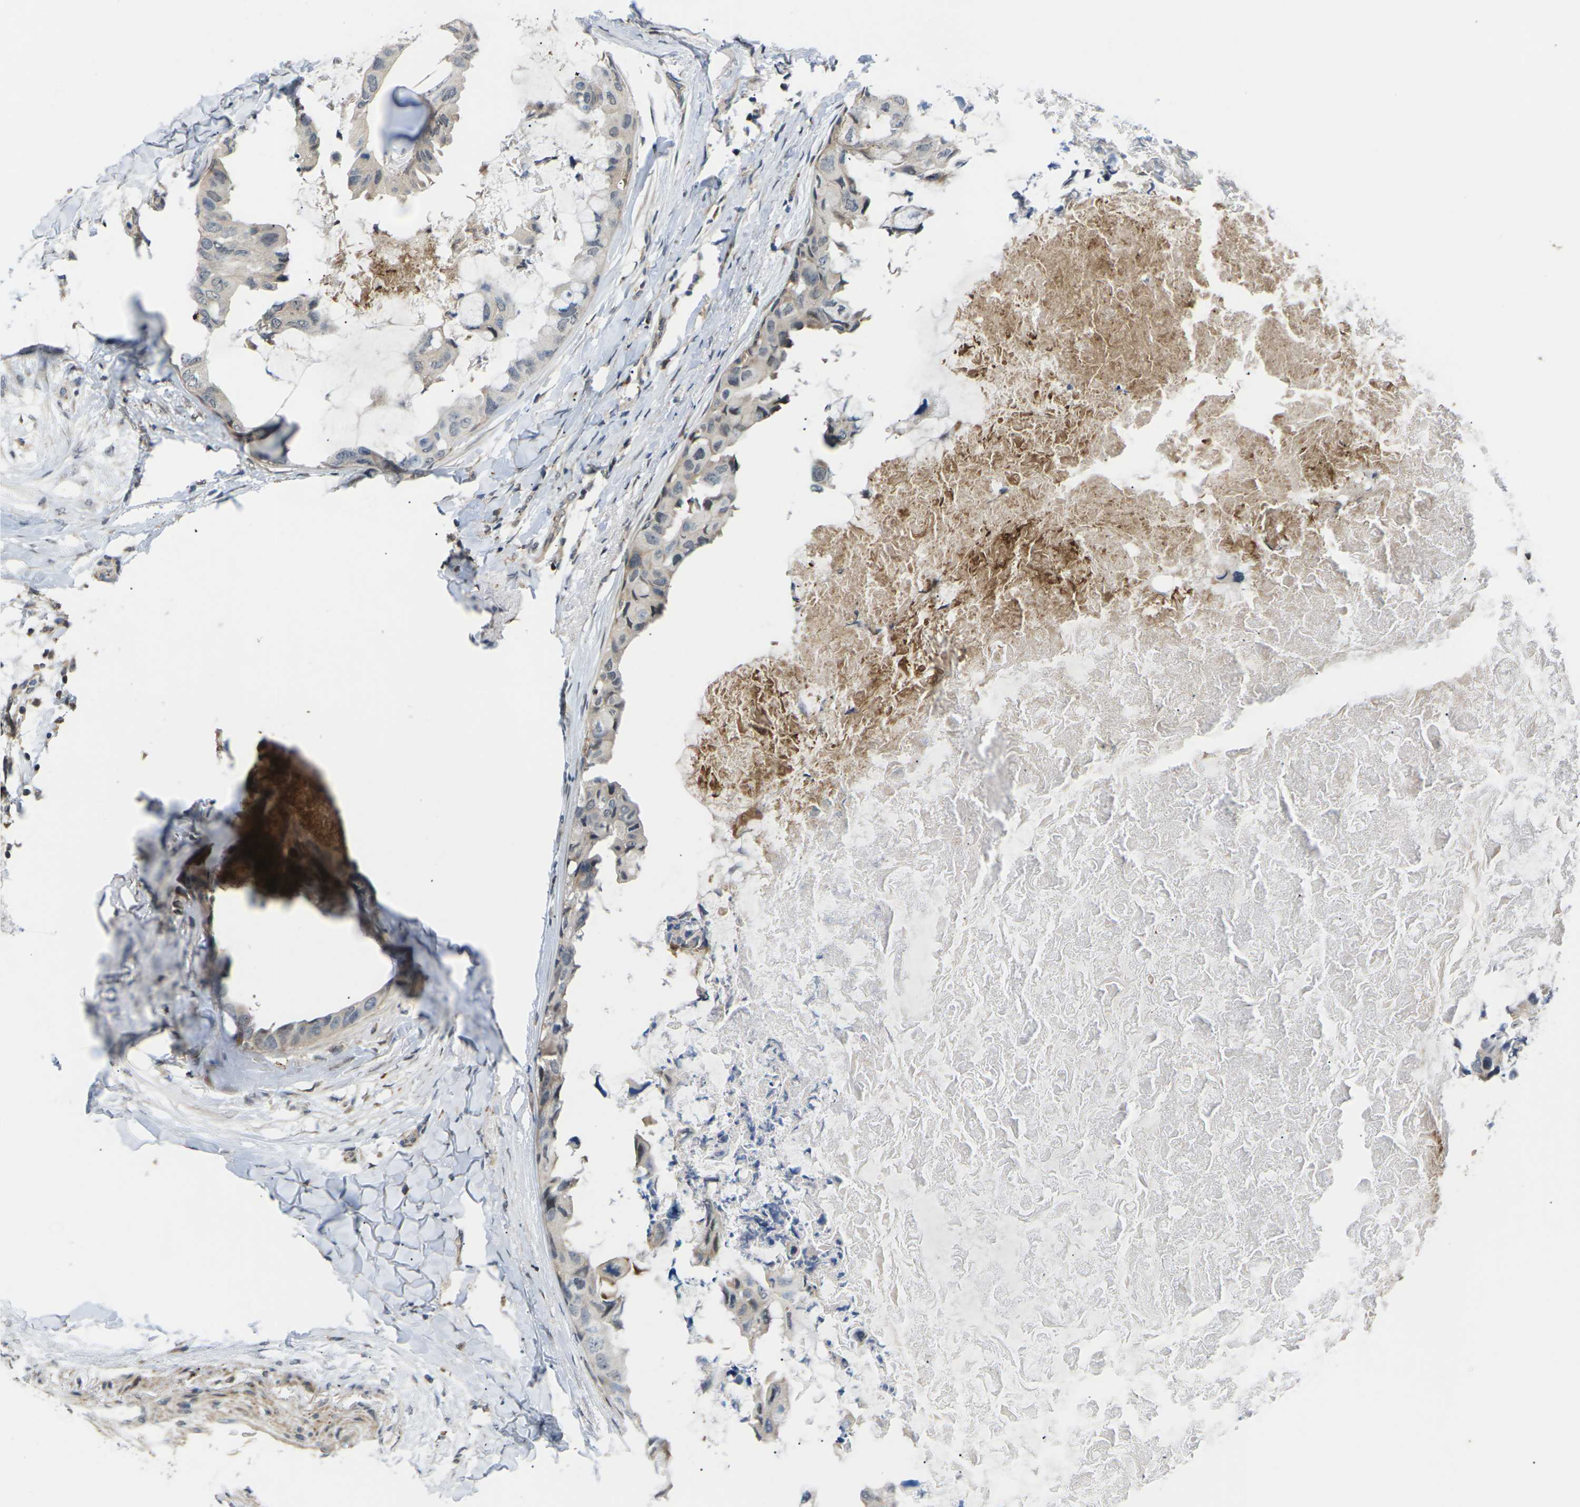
{"staining": {"intensity": "negative", "quantity": "none", "location": "none"}, "tissue": "breast cancer", "cell_type": "Tumor cells", "image_type": "cancer", "snomed": [{"axis": "morphology", "description": "Duct carcinoma"}, {"axis": "topography", "description": "Breast"}], "caption": "Tumor cells show no significant staining in breast cancer. (Immunohistochemistry (ihc), brightfield microscopy, high magnification).", "gene": "RPS6KA3", "patient": {"sex": "female", "age": 40}}